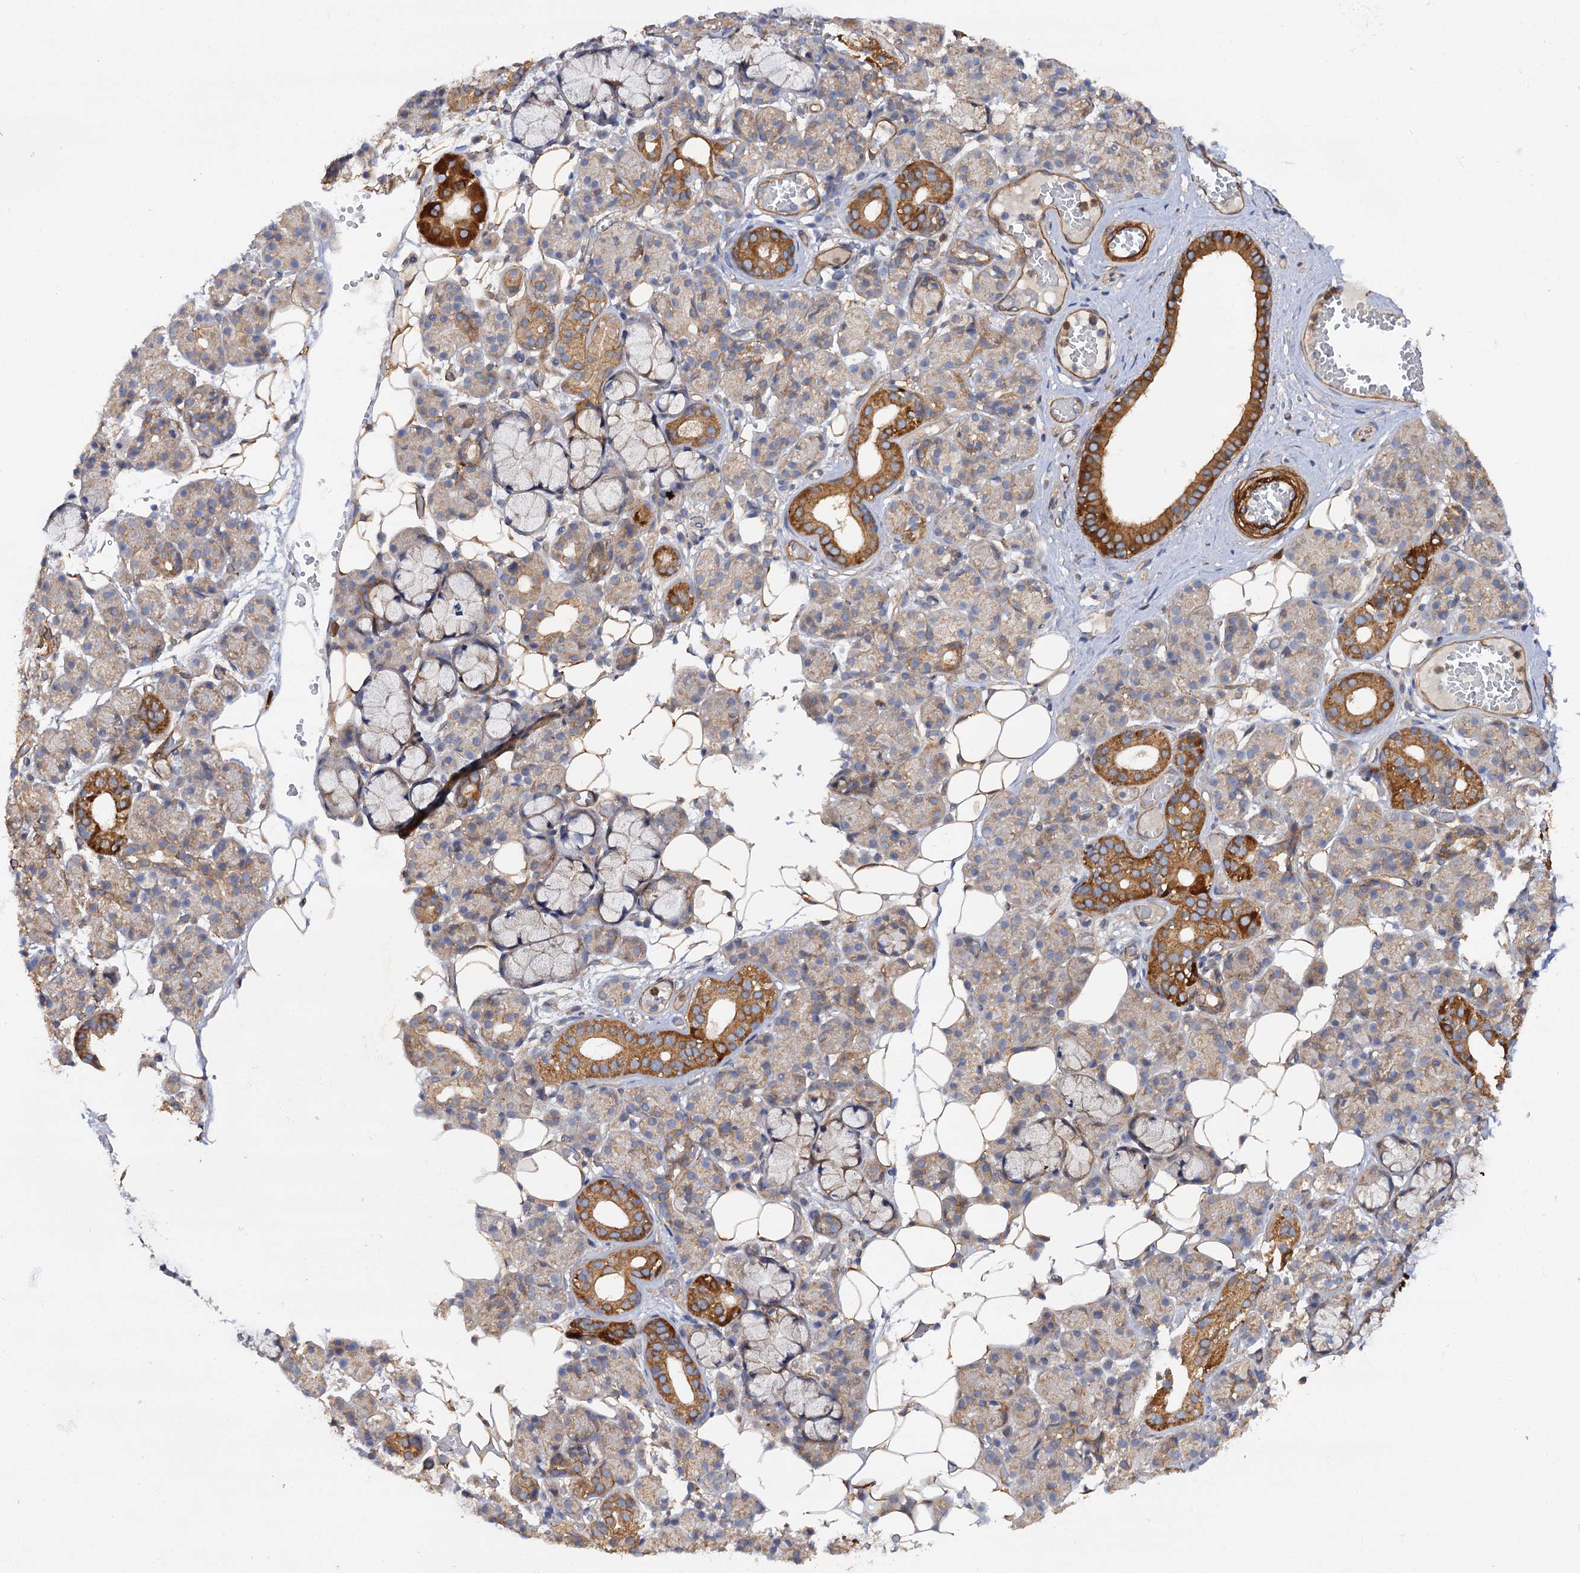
{"staining": {"intensity": "strong", "quantity": "<25%", "location": "cytoplasmic/membranous"}, "tissue": "salivary gland", "cell_type": "Glandular cells", "image_type": "normal", "snomed": [{"axis": "morphology", "description": "Normal tissue, NOS"}, {"axis": "topography", "description": "Salivary gland"}], "caption": "Protein analysis of normal salivary gland demonstrates strong cytoplasmic/membranous expression in approximately <25% of glandular cells.", "gene": "CSAD", "patient": {"sex": "male", "age": 63}}